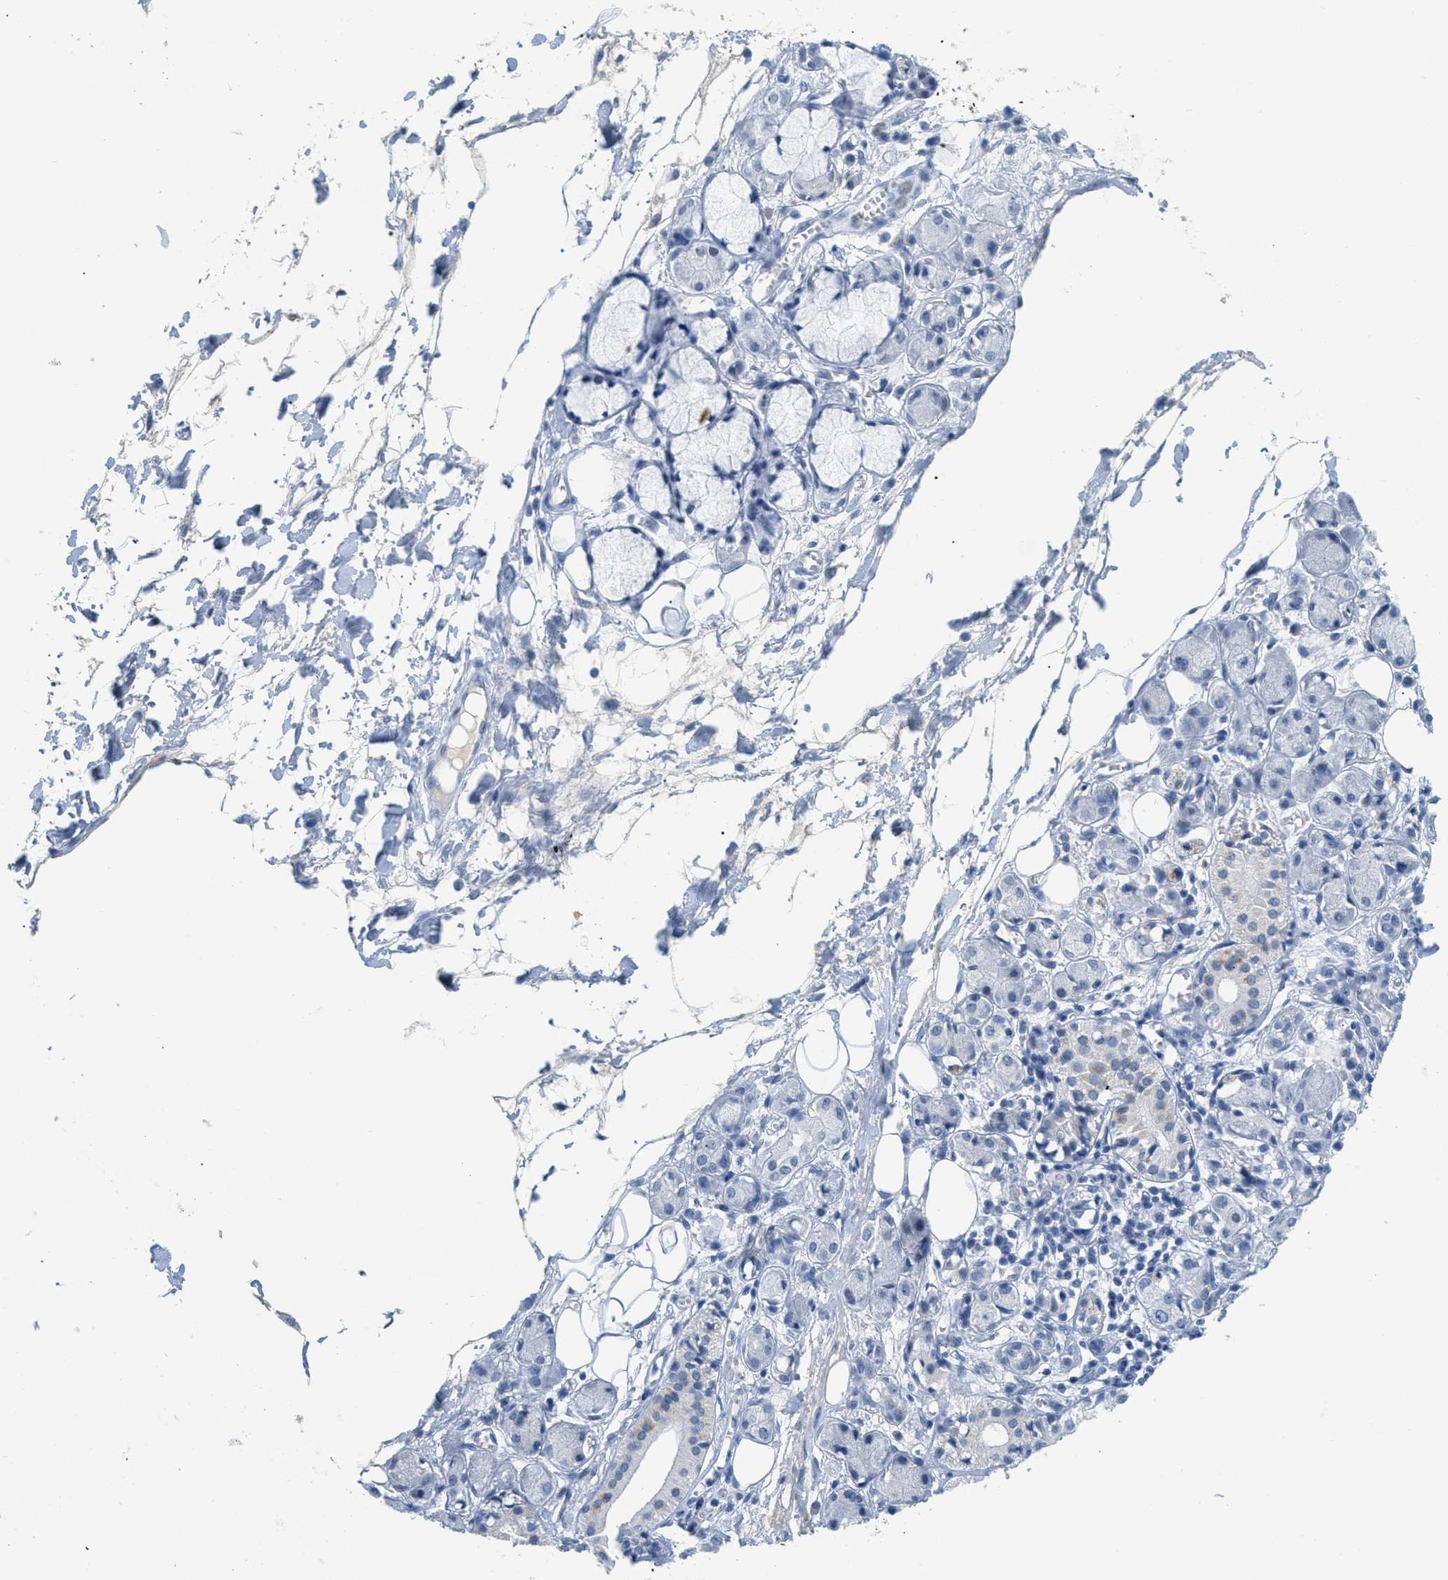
{"staining": {"intensity": "negative", "quantity": "none", "location": "none"}, "tissue": "adipose tissue", "cell_type": "Adipocytes", "image_type": "normal", "snomed": [{"axis": "morphology", "description": "Normal tissue, NOS"}, {"axis": "morphology", "description": "Inflammation, NOS"}, {"axis": "topography", "description": "Vascular tissue"}, {"axis": "topography", "description": "Salivary gland"}], "caption": "DAB immunohistochemical staining of unremarkable adipose tissue exhibits no significant expression in adipocytes.", "gene": "HSF2", "patient": {"sex": "female", "age": 75}}